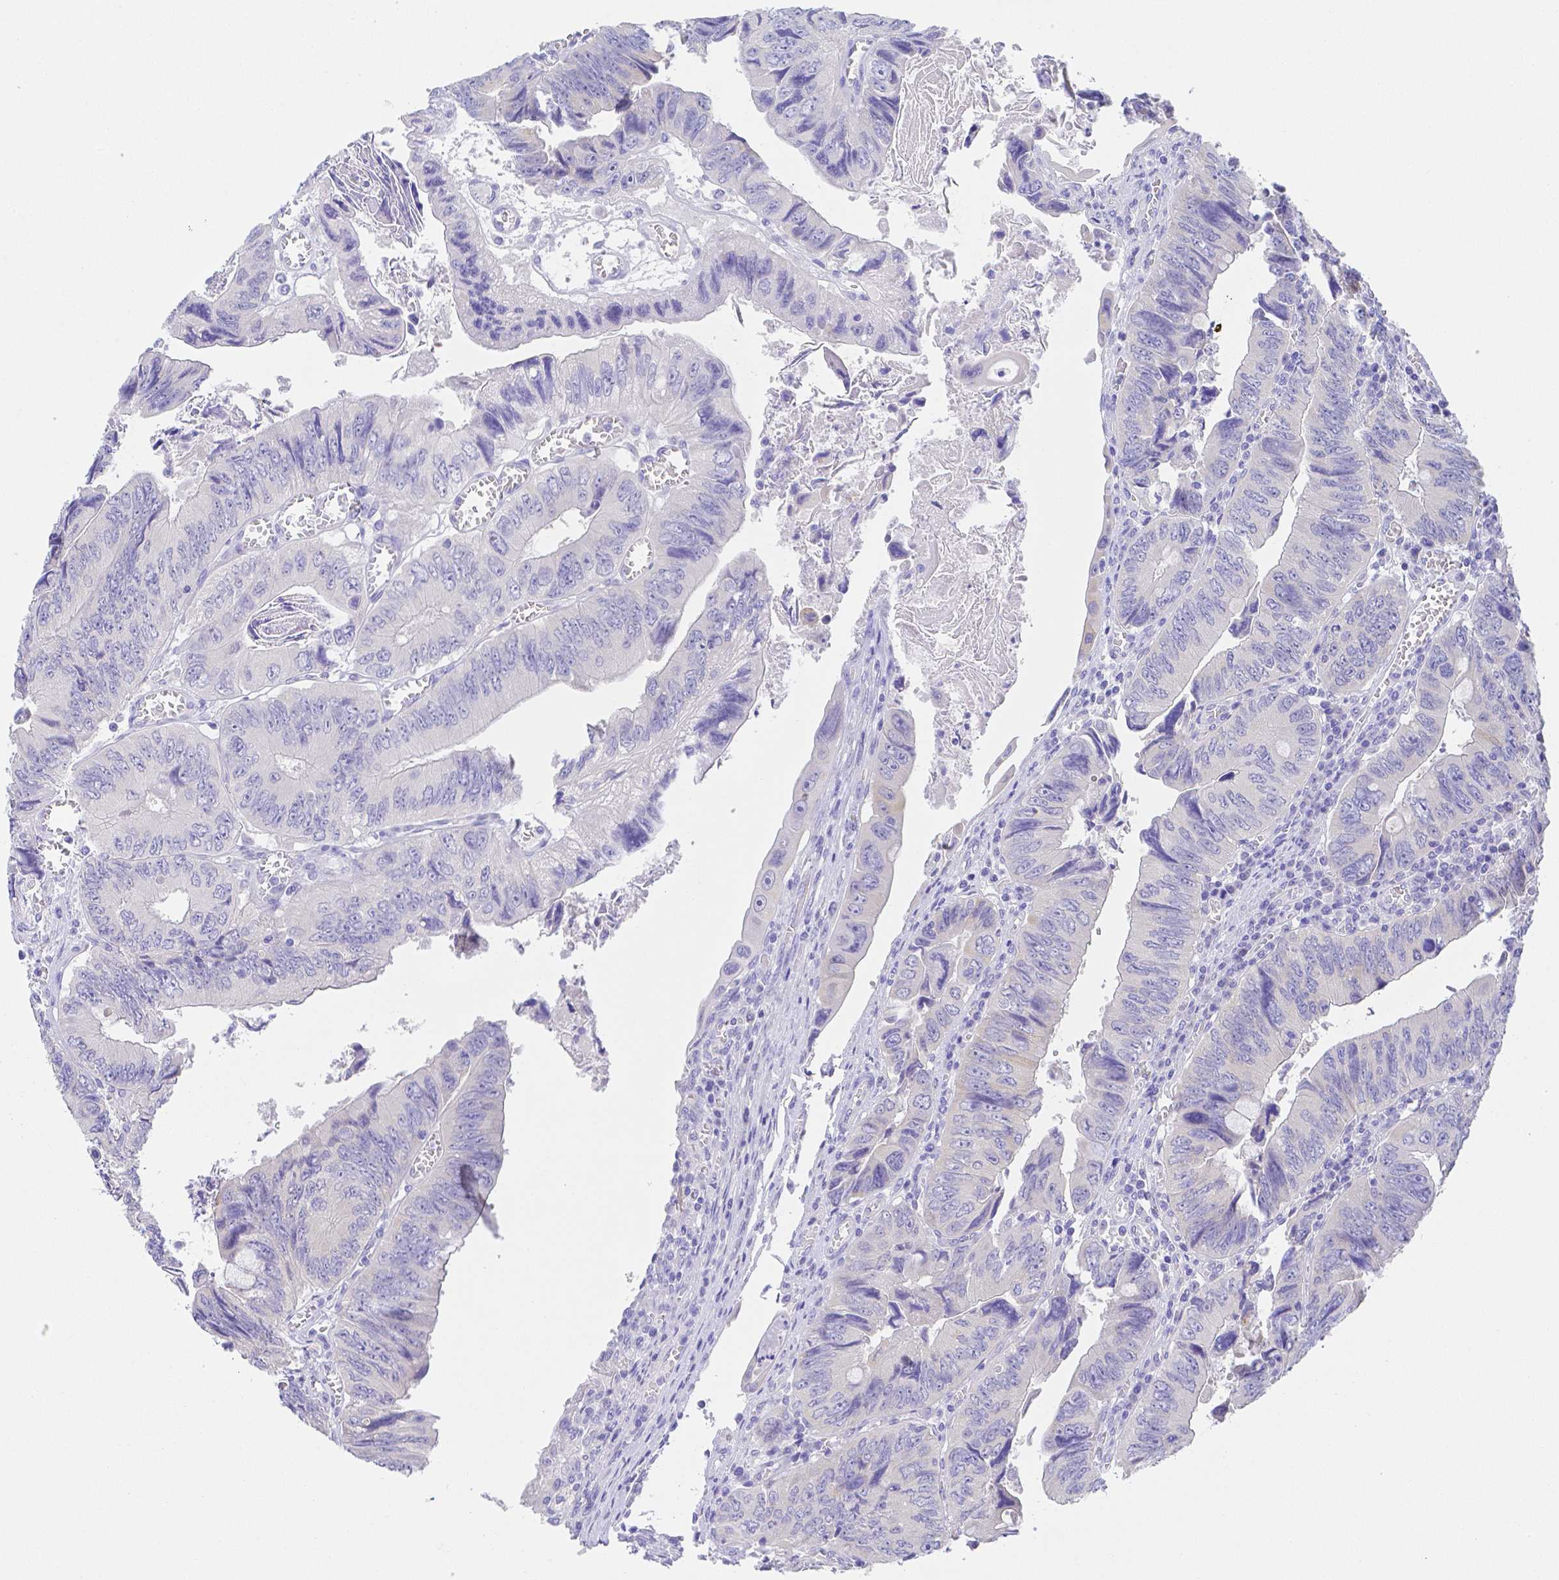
{"staining": {"intensity": "negative", "quantity": "none", "location": "none"}, "tissue": "colorectal cancer", "cell_type": "Tumor cells", "image_type": "cancer", "snomed": [{"axis": "morphology", "description": "Adenocarcinoma, NOS"}, {"axis": "topography", "description": "Colon"}], "caption": "Tumor cells show no significant protein positivity in adenocarcinoma (colorectal). The staining is performed using DAB (3,3'-diaminobenzidine) brown chromogen with nuclei counter-stained in using hematoxylin.", "gene": "ZG16B", "patient": {"sex": "female", "age": 84}}